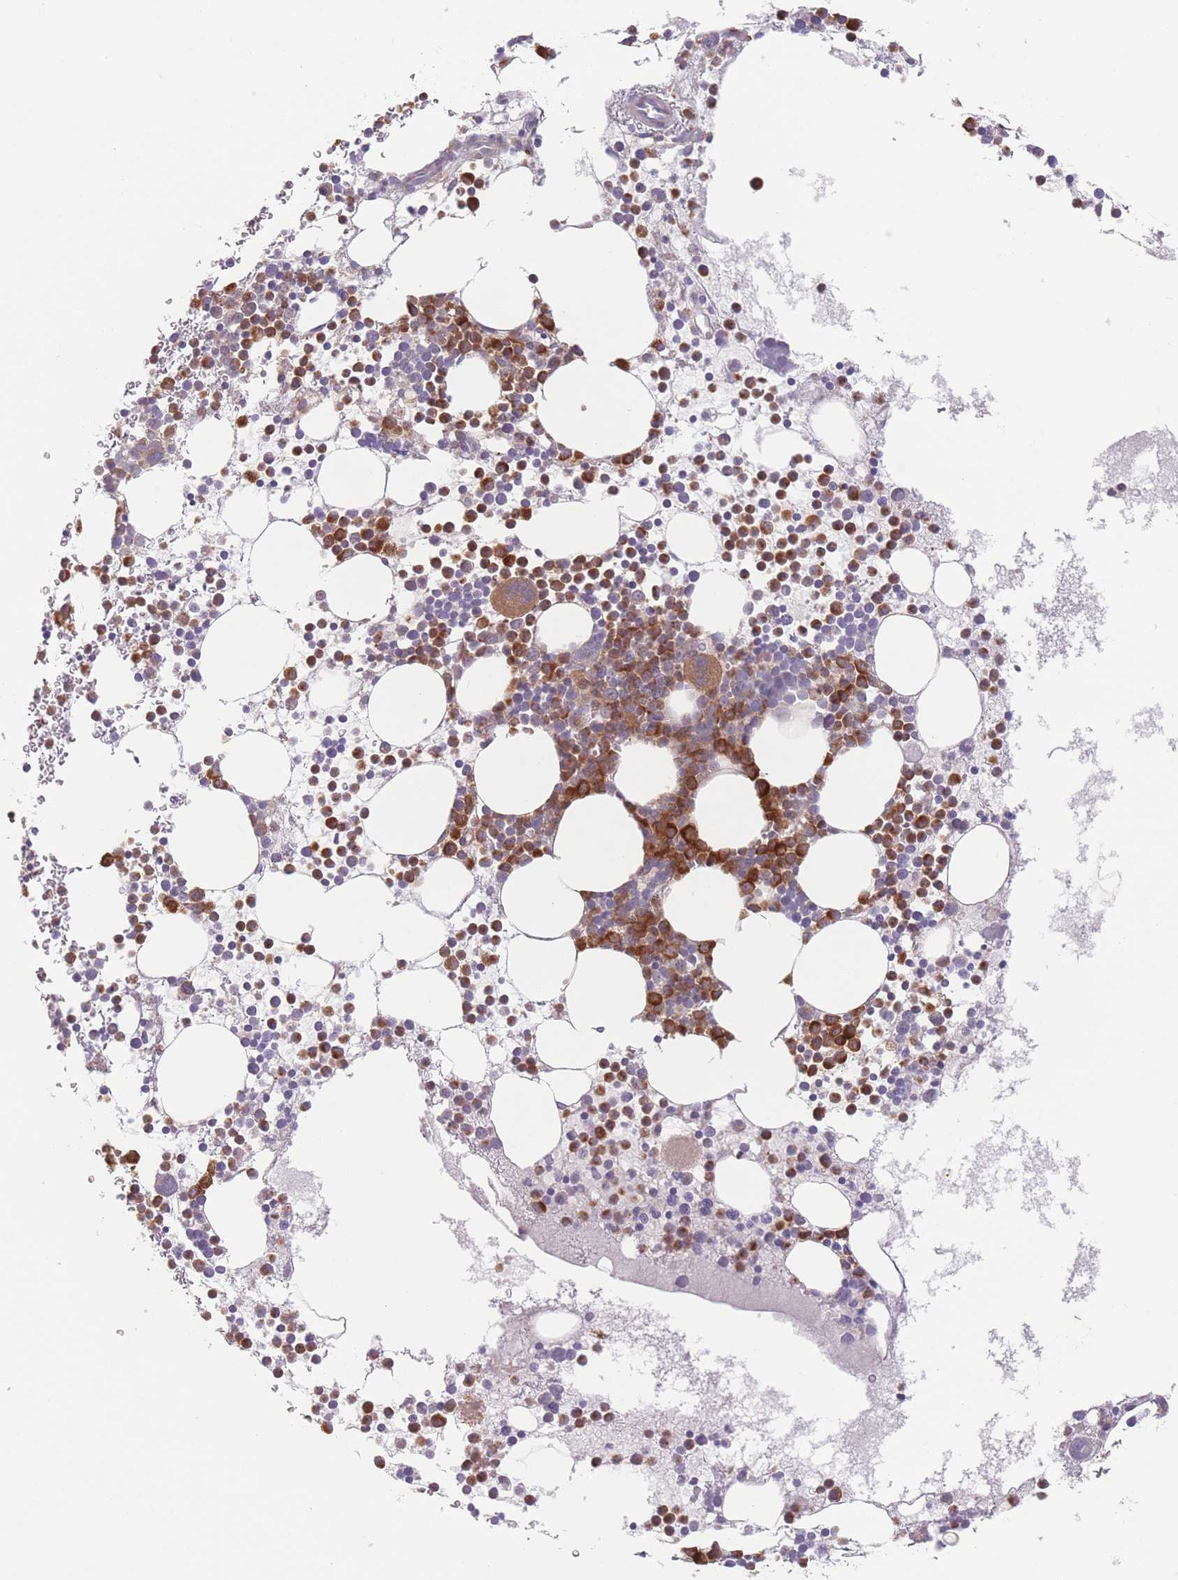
{"staining": {"intensity": "strong", "quantity": "25%-75%", "location": "cytoplasmic/membranous"}, "tissue": "bone marrow", "cell_type": "Hematopoietic cells", "image_type": "normal", "snomed": [{"axis": "morphology", "description": "Normal tissue, NOS"}, {"axis": "topography", "description": "Bone marrow"}], "caption": "Immunohistochemistry of benign bone marrow reveals high levels of strong cytoplasmic/membranous positivity in about 25%-75% of hematopoietic cells. (brown staining indicates protein expression, while blue staining denotes nuclei).", "gene": "PPM1A", "patient": {"sex": "female", "age": 78}}